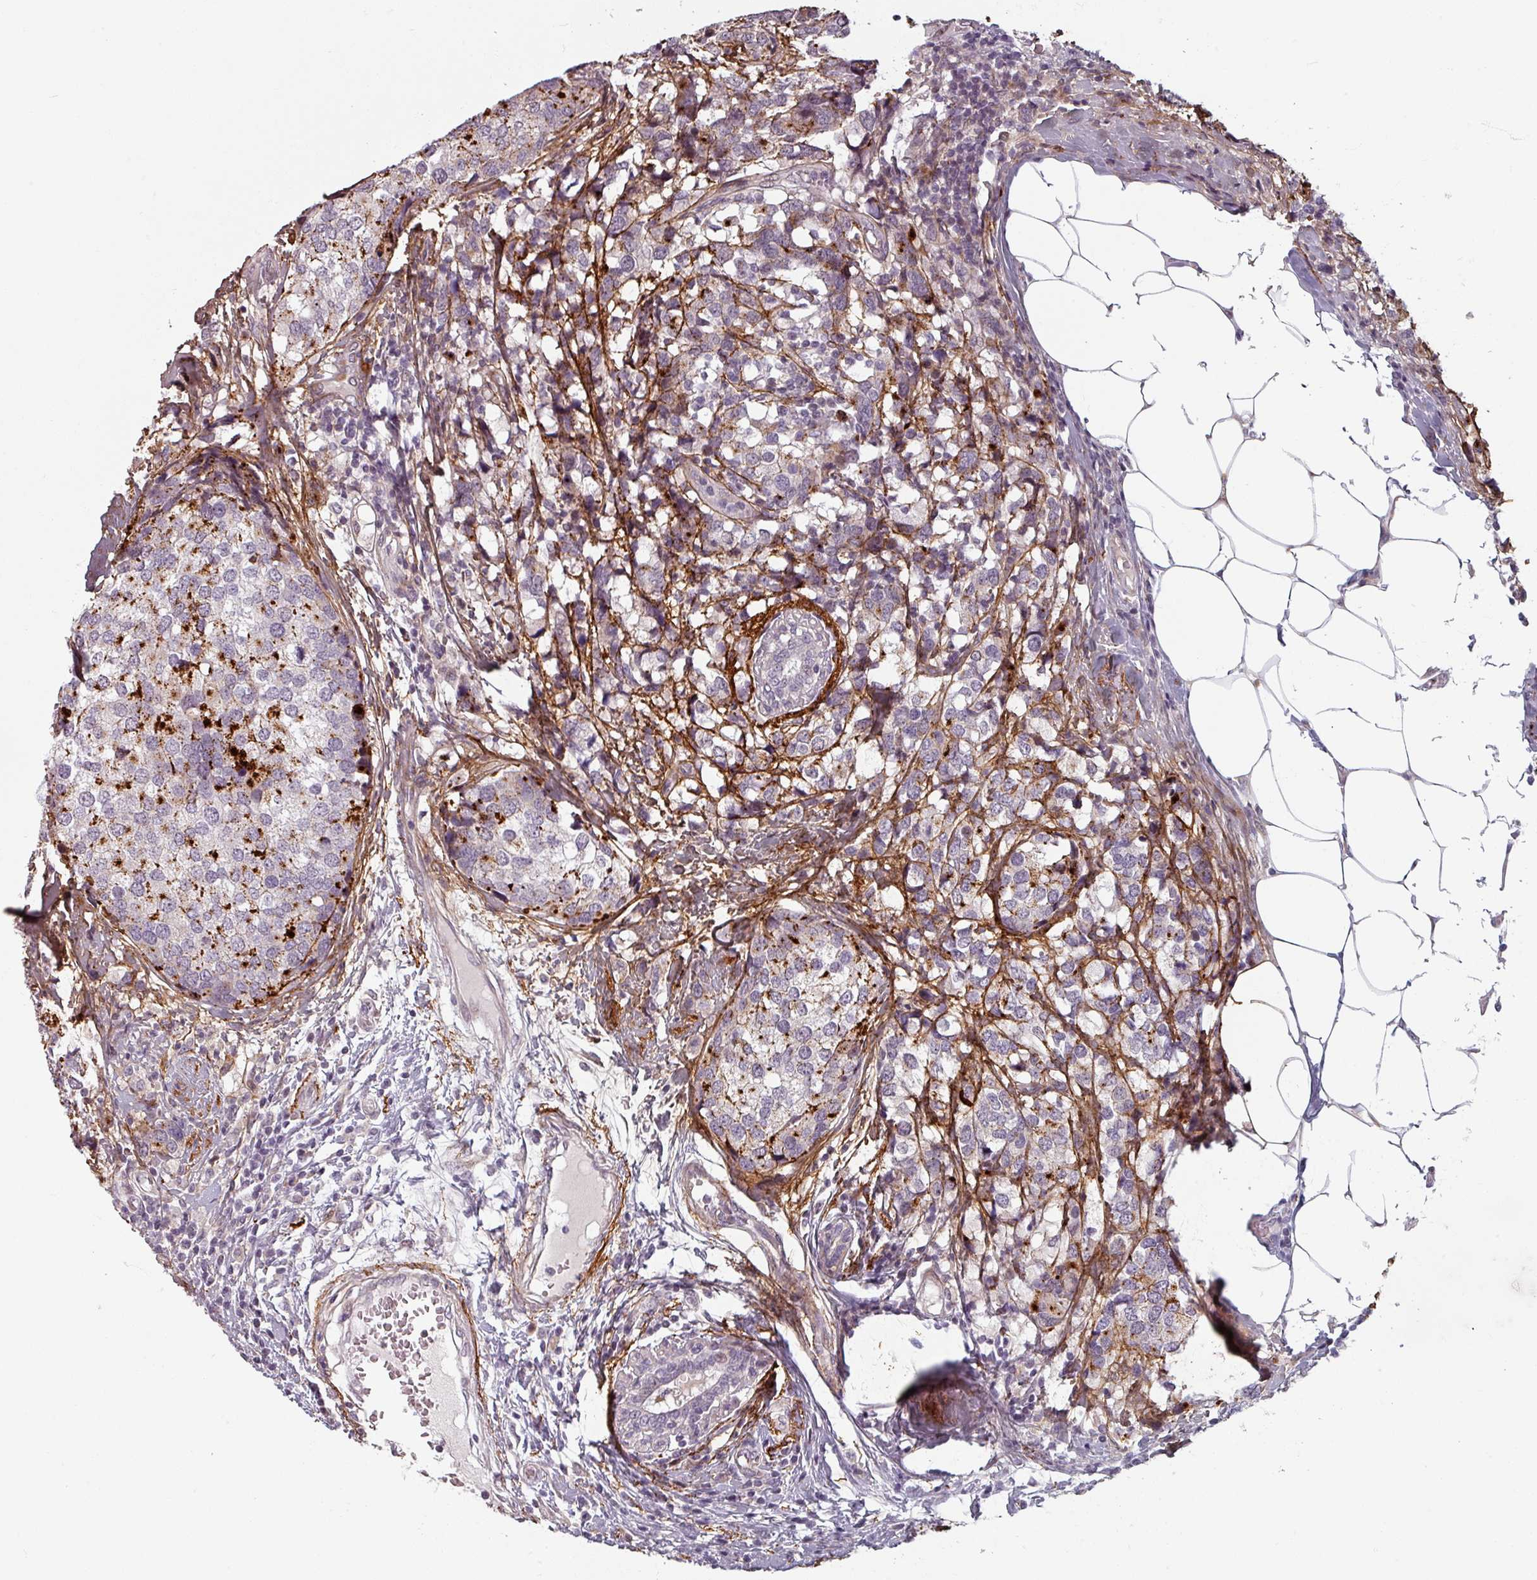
{"staining": {"intensity": "strong", "quantity": "<25%", "location": "cytoplasmic/membranous"}, "tissue": "breast cancer", "cell_type": "Tumor cells", "image_type": "cancer", "snomed": [{"axis": "morphology", "description": "Lobular carcinoma"}, {"axis": "topography", "description": "Breast"}], "caption": "Breast cancer (lobular carcinoma) stained with IHC reveals strong cytoplasmic/membranous staining in approximately <25% of tumor cells.", "gene": "CYB5RL", "patient": {"sex": "female", "age": 59}}